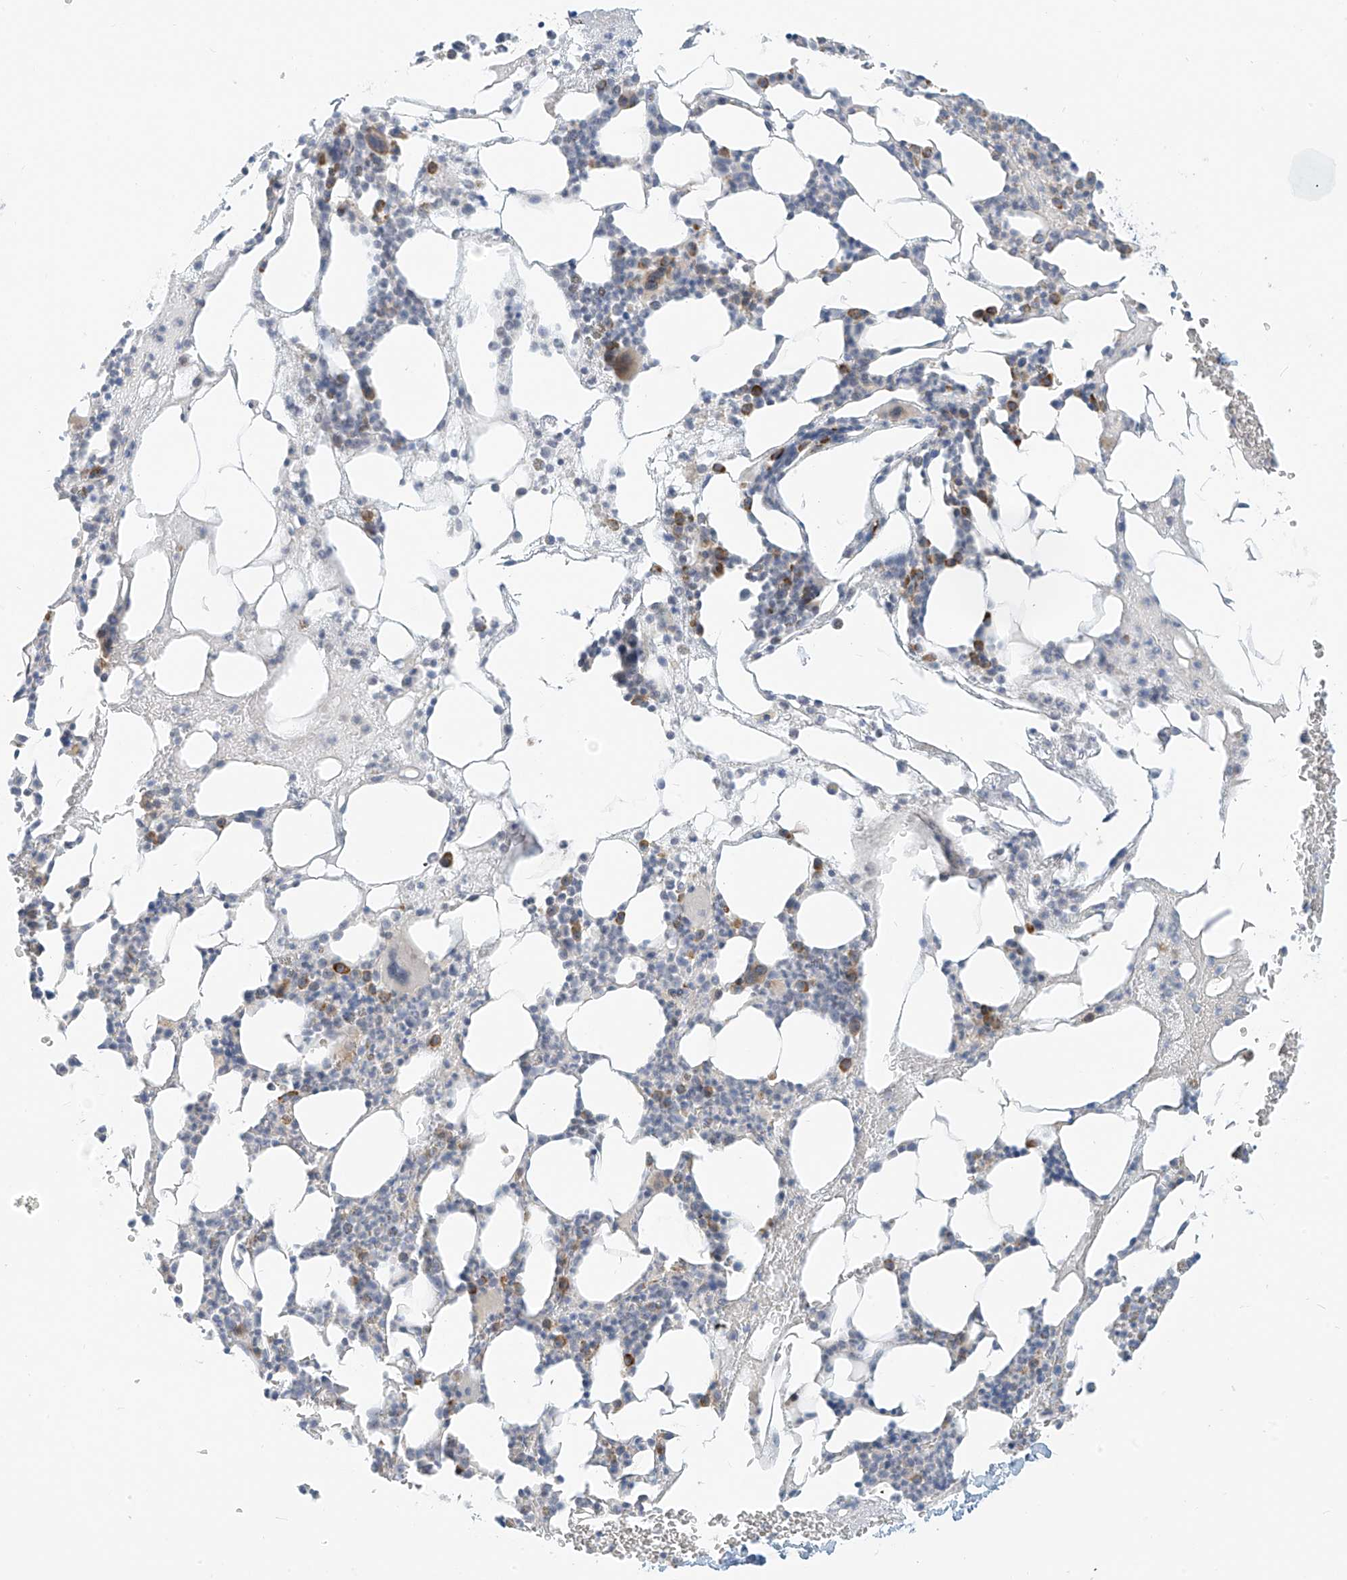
{"staining": {"intensity": "moderate", "quantity": "<25%", "location": "cytoplasmic/membranous"}, "tissue": "bone marrow", "cell_type": "Hematopoietic cells", "image_type": "normal", "snomed": [{"axis": "morphology", "description": "Normal tissue, NOS"}, {"axis": "morphology", "description": "Inflammation, NOS"}, {"axis": "topography", "description": "Bone marrow"}], "caption": "Immunohistochemistry (DAB (3,3'-diaminobenzidine)) staining of unremarkable human bone marrow shows moderate cytoplasmic/membranous protein positivity in approximately <25% of hematopoietic cells.", "gene": "C2orf42", "patient": {"sex": "female", "age": 78}}